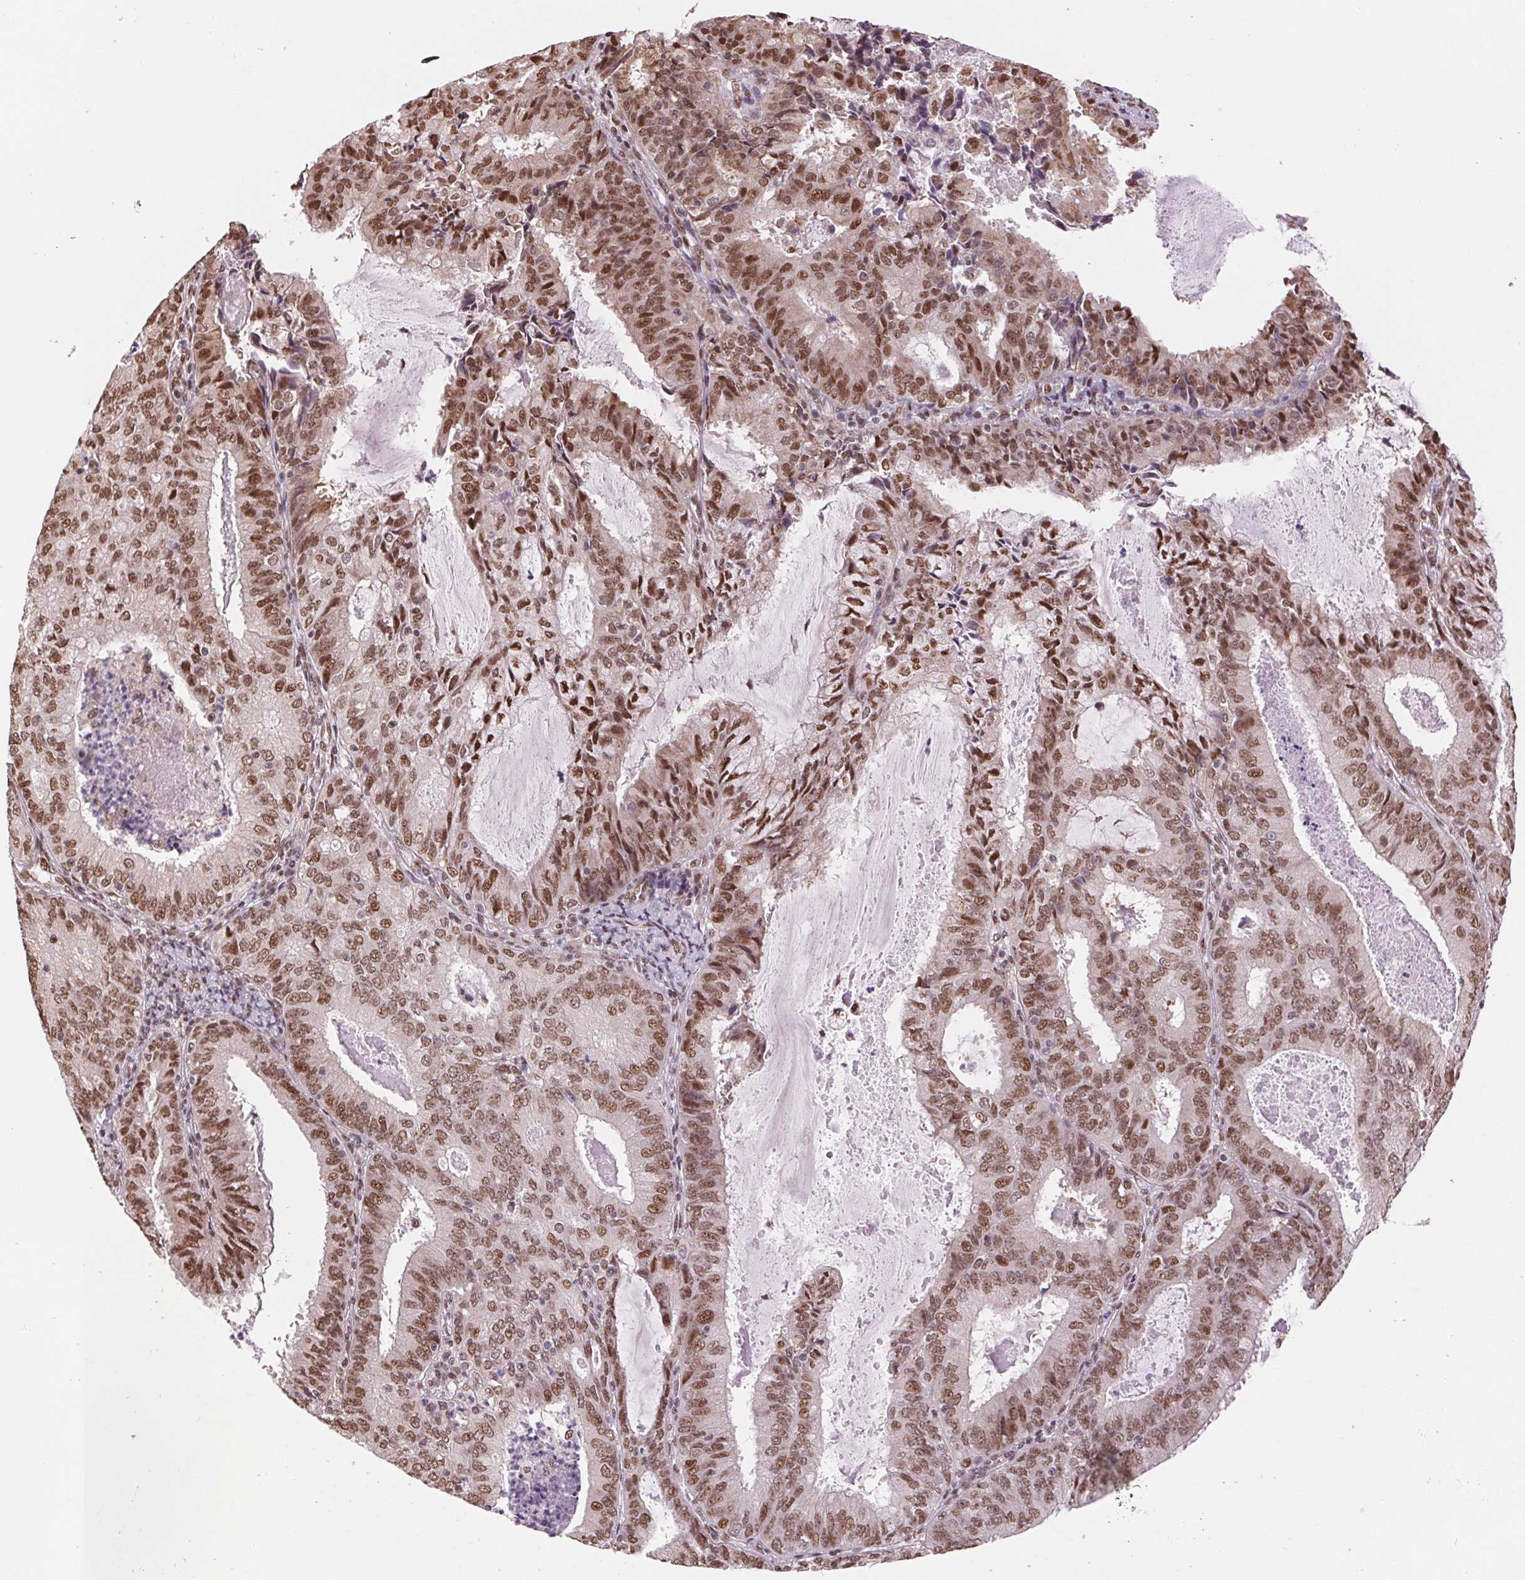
{"staining": {"intensity": "moderate", "quantity": ">75%", "location": "nuclear"}, "tissue": "endometrial cancer", "cell_type": "Tumor cells", "image_type": "cancer", "snomed": [{"axis": "morphology", "description": "Adenocarcinoma, NOS"}, {"axis": "topography", "description": "Endometrium"}], "caption": "Brown immunohistochemical staining in endometrial cancer exhibits moderate nuclear positivity in about >75% of tumor cells. (DAB IHC with brightfield microscopy, high magnification).", "gene": "RAD23A", "patient": {"sex": "female", "age": 57}}